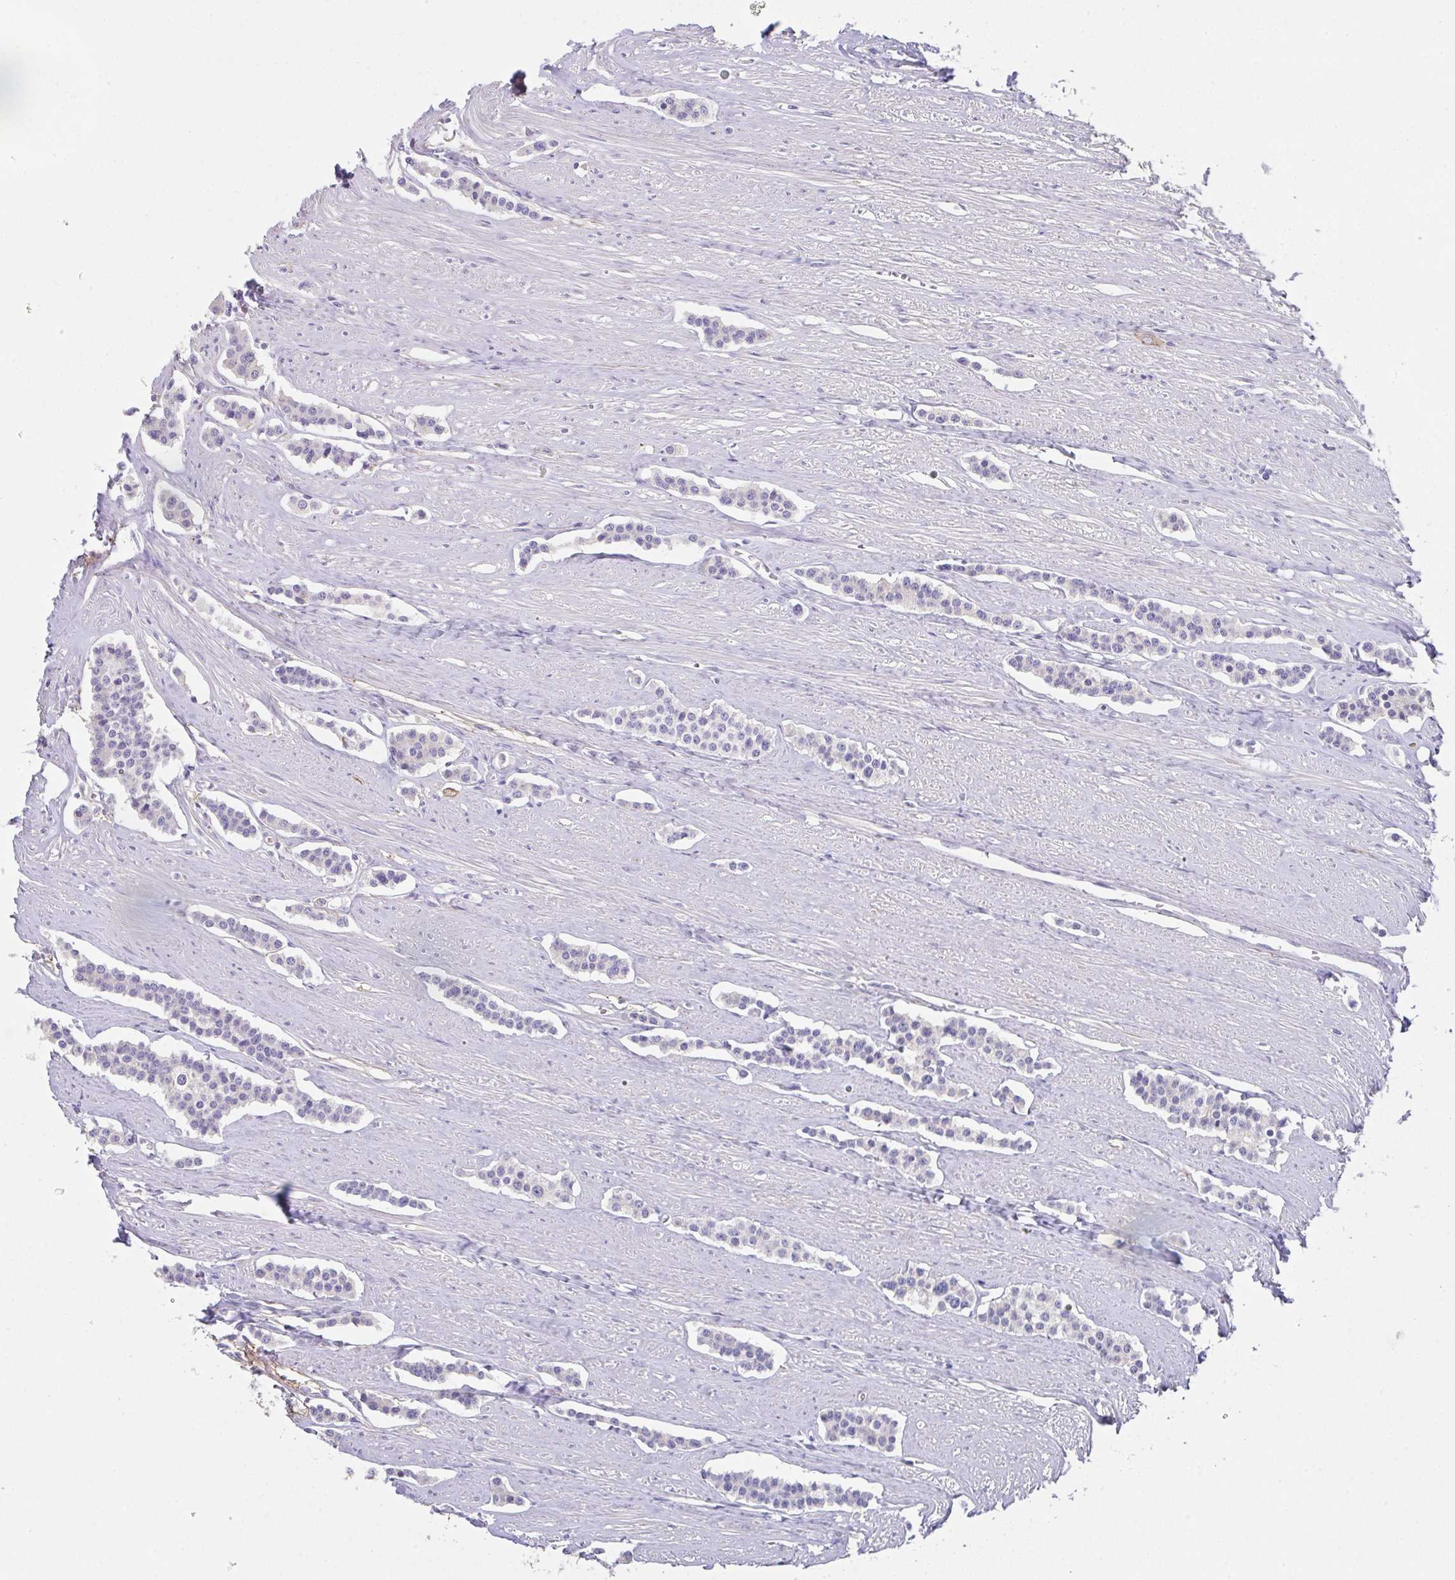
{"staining": {"intensity": "negative", "quantity": "none", "location": "none"}, "tissue": "carcinoid", "cell_type": "Tumor cells", "image_type": "cancer", "snomed": [{"axis": "morphology", "description": "Carcinoid, malignant, NOS"}, {"axis": "topography", "description": "Small intestine"}], "caption": "Immunohistochemistry (IHC) photomicrograph of neoplastic tissue: human malignant carcinoid stained with DAB displays no significant protein expression in tumor cells. (DAB (3,3'-diaminobenzidine) IHC with hematoxylin counter stain).", "gene": "DBN1", "patient": {"sex": "male", "age": 60}}